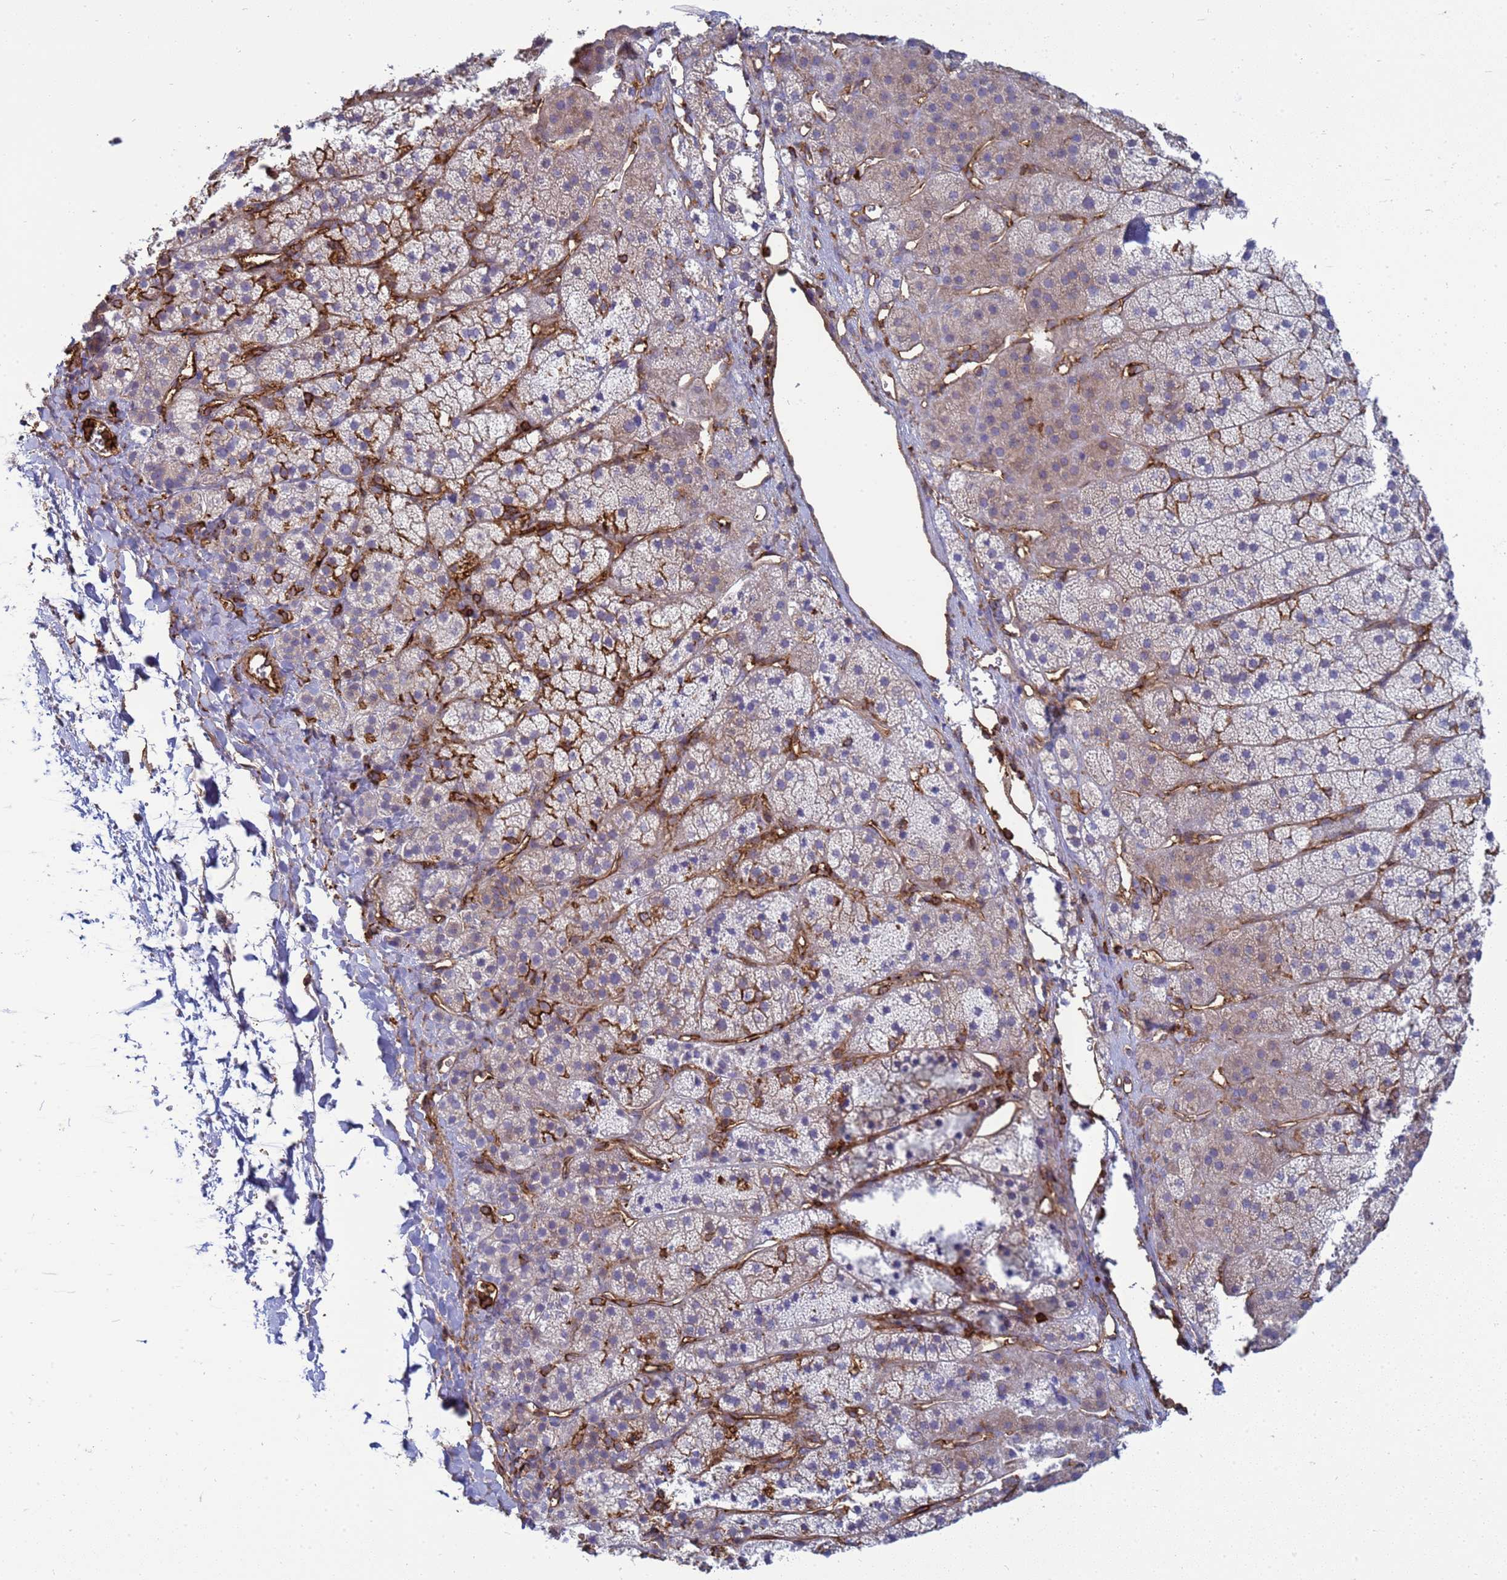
{"staining": {"intensity": "weak", "quantity": "25%-75%", "location": "cytoplasmic/membranous"}, "tissue": "adrenal gland", "cell_type": "Glandular cells", "image_type": "normal", "snomed": [{"axis": "morphology", "description": "Normal tissue, NOS"}, {"axis": "topography", "description": "Adrenal gland"}], "caption": "Weak cytoplasmic/membranous staining is identified in about 25%-75% of glandular cells in unremarkable adrenal gland.", "gene": "ZBTB8OS", "patient": {"sex": "female", "age": 44}}